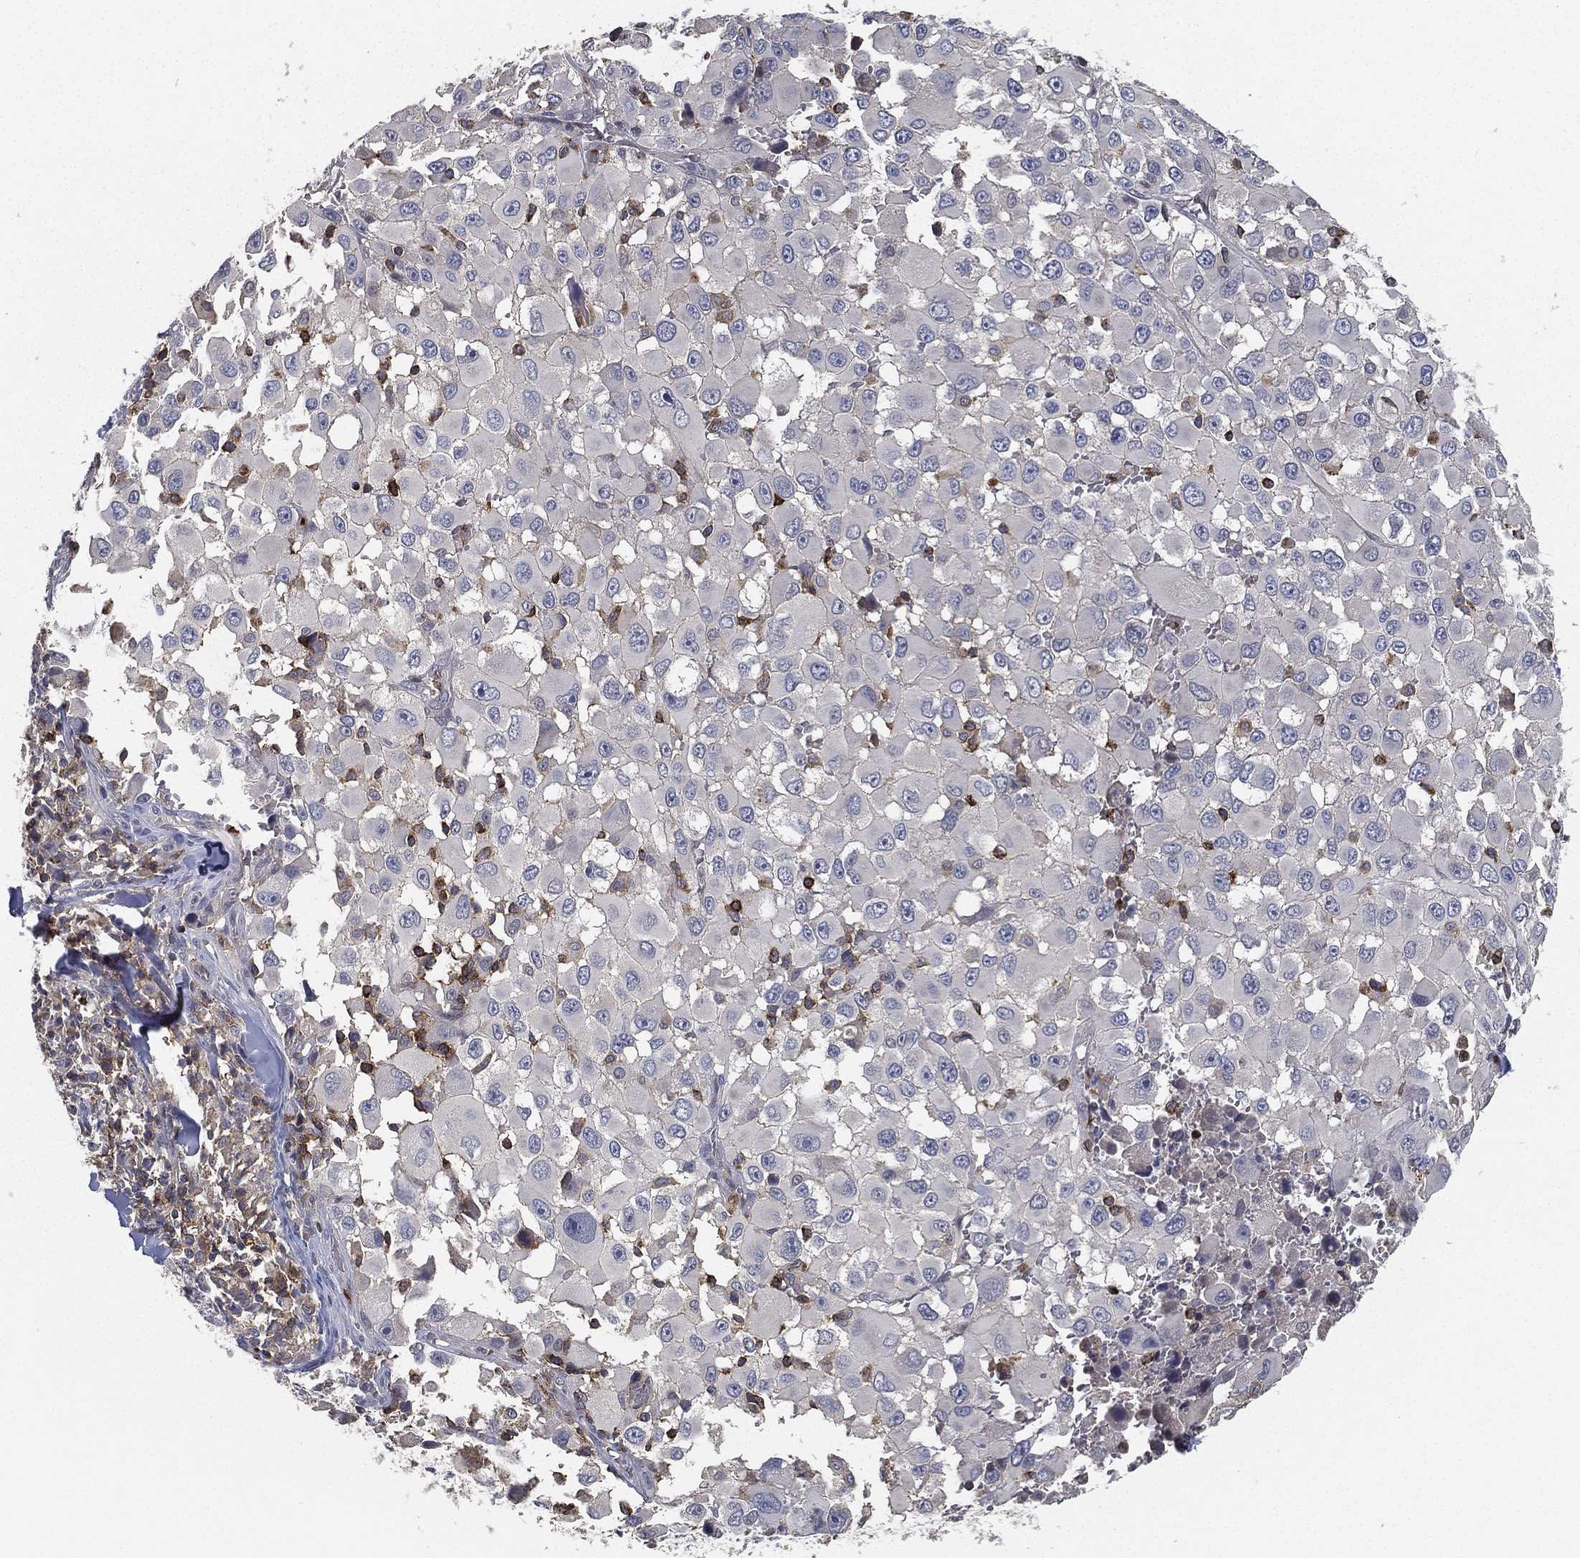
{"staining": {"intensity": "negative", "quantity": "none", "location": "none"}, "tissue": "melanoma", "cell_type": "Tumor cells", "image_type": "cancer", "snomed": [{"axis": "morphology", "description": "Malignant melanoma, Metastatic site"}, {"axis": "topography", "description": "Lymph node"}], "caption": "There is no significant expression in tumor cells of malignant melanoma (metastatic site). (IHC, brightfield microscopy, high magnification).", "gene": "CFAP251", "patient": {"sex": "male", "age": 50}}